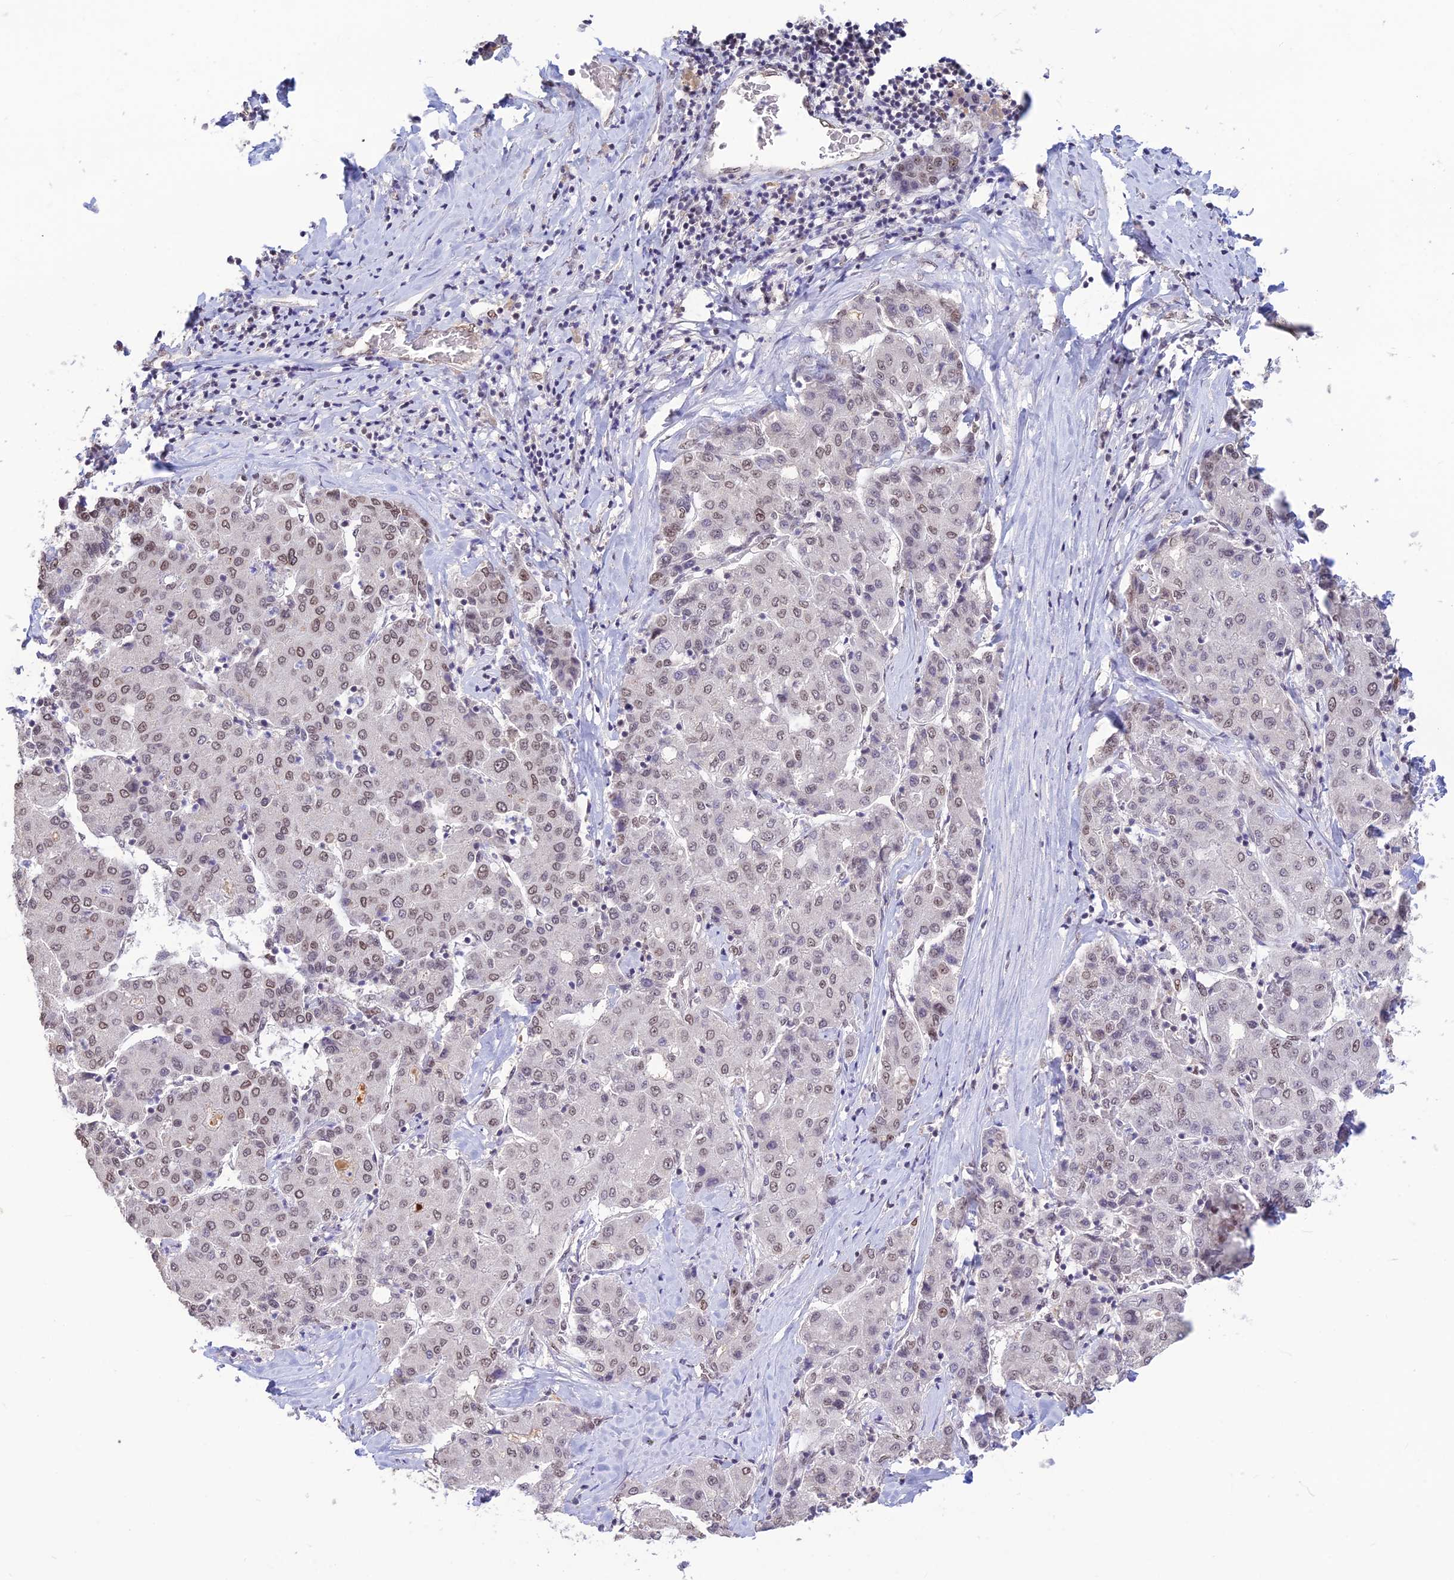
{"staining": {"intensity": "weak", "quantity": "<25%", "location": "nuclear"}, "tissue": "liver cancer", "cell_type": "Tumor cells", "image_type": "cancer", "snomed": [{"axis": "morphology", "description": "Carcinoma, Hepatocellular, NOS"}, {"axis": "topography", "description": "Liver"}], "caption": "Immunohistochemistry histopathology image of neoplastic tissue: human liver hepatocellular carcinoma stained with DAB (3,3'-diaminobenzidine) shows no significant protein expression in tumor cells.", "gene": "POLR1G", "patient": {"sex": "male", "age": 65}}